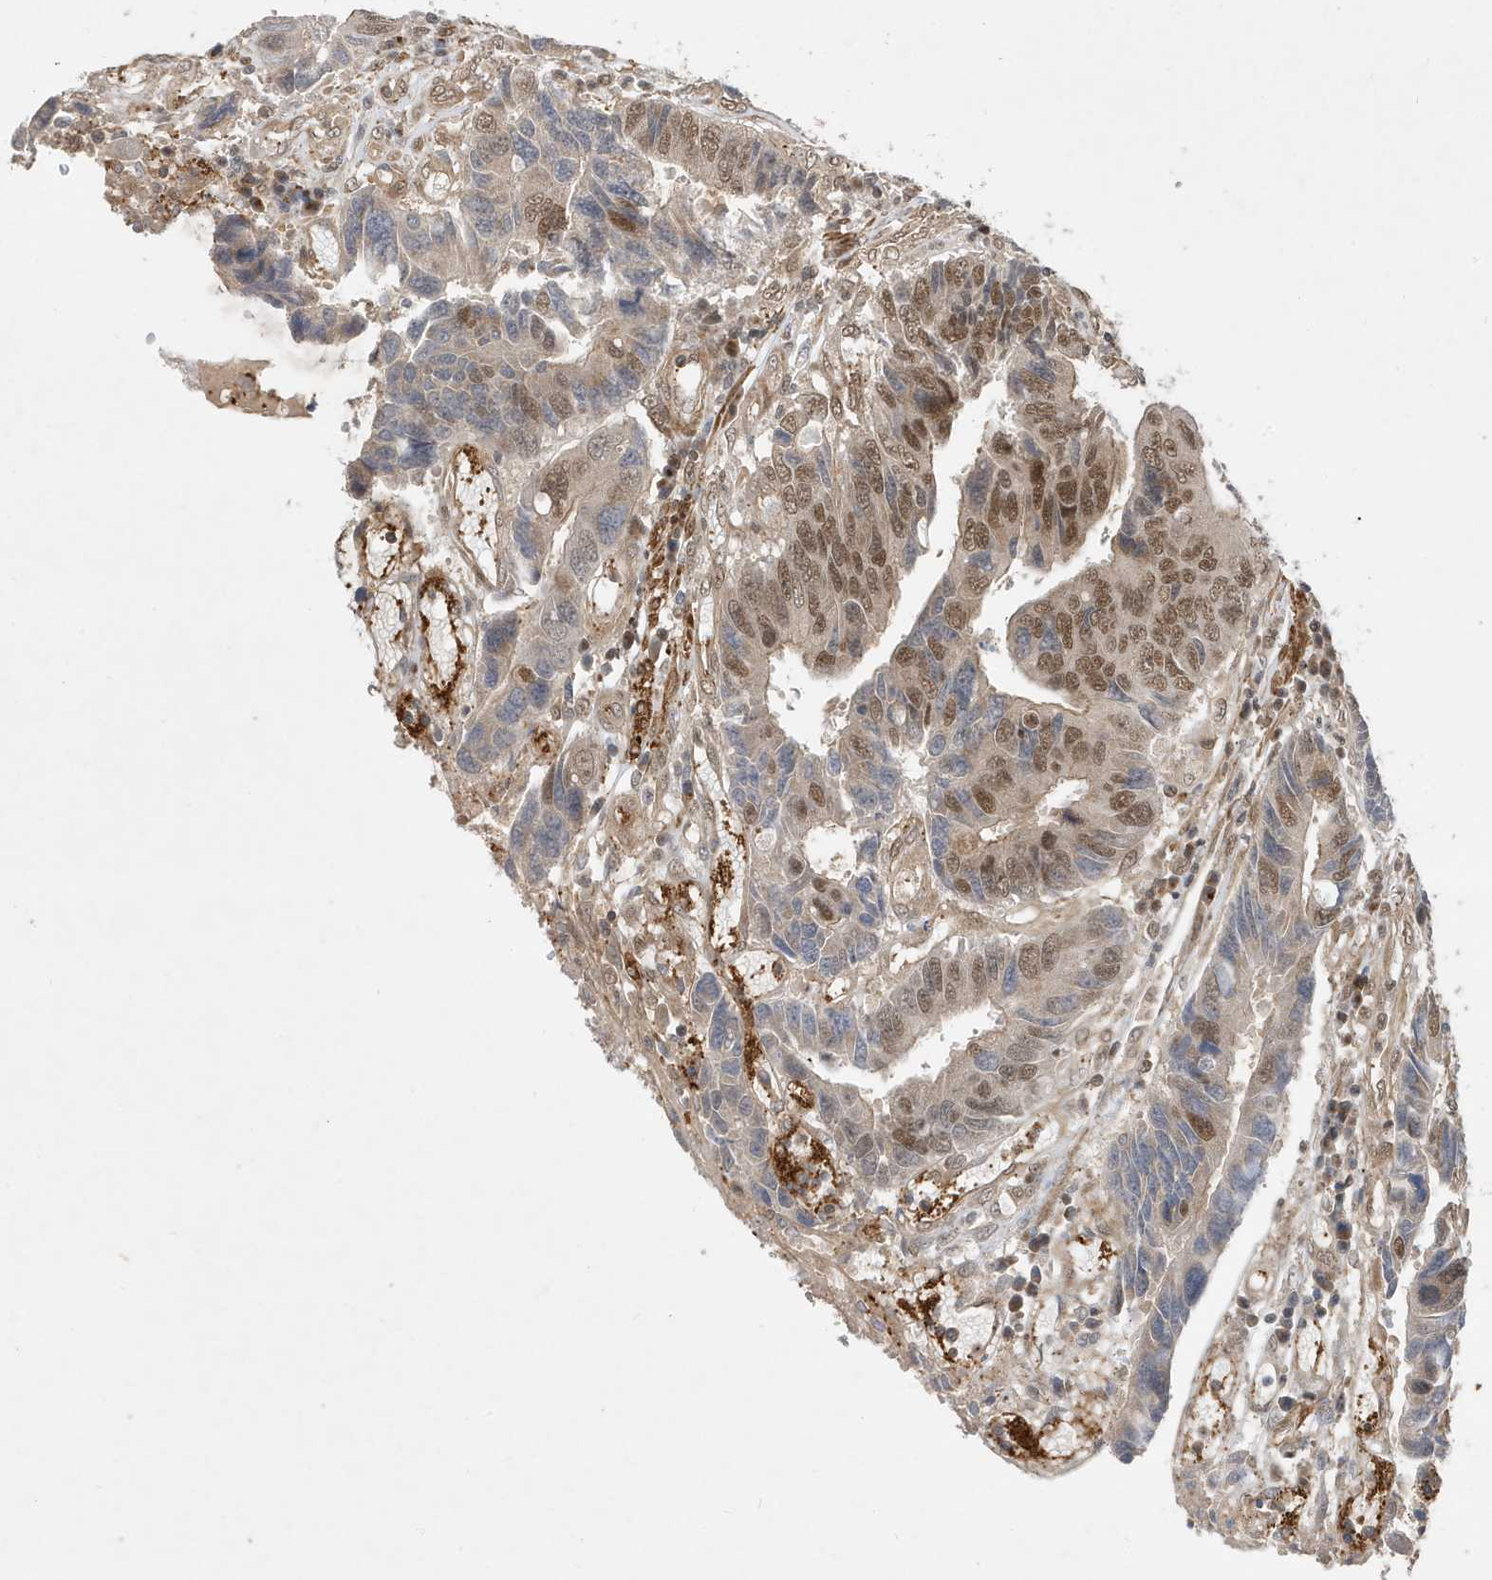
{"staining": {"intensity": "moderate", "quantity": "25%-75%", "location": "cytoplasmic/membranous,nuclear"}, "tissue": "colorectal cancer", "cell_type": "Tumor cells", "image_type": "cancer", "snomed": [{"axis": "morphology", "description": "Adenocarcinoma, NOS"}, {"axis": "topography", "description": "Rectum"}], "caption": "Adenocarcinoma (colorectal) stained with immunohistochemistry exhibits moderate cytoplasmic/membranous and nuclear positivity in about 25%-75% of tumor cells. (Brightfield microscopy of DAB IHC at high magnification).", "gene": "MAST3", "patient": {"sex": "male", "age": 84}}